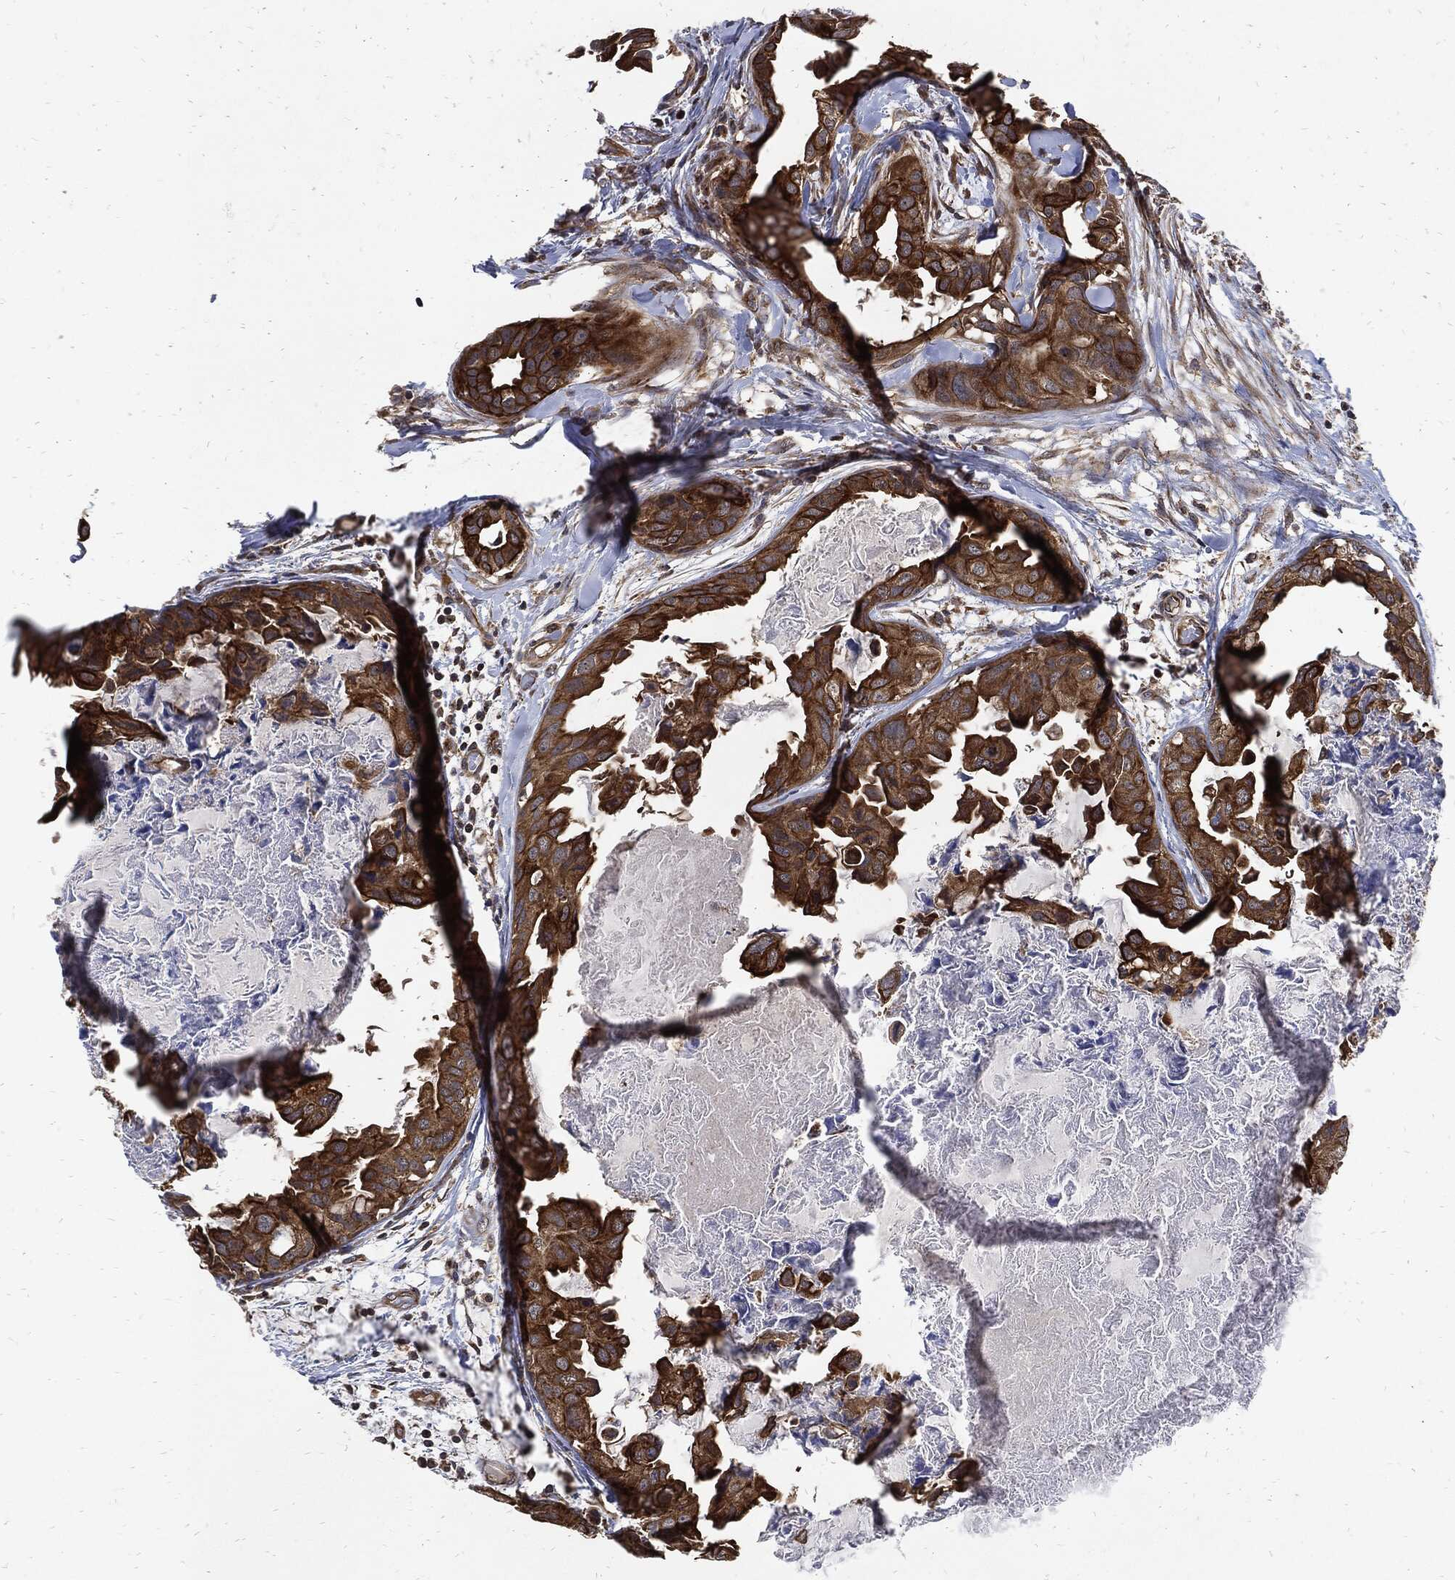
{"staining": {"intensity": "strong", "quantity": ">75%", "location": "cytoplasmic/membranous"}, "tissue": "breast cancer", "cell_type": "Tumor cells", "image_type": "cancer", "snomed": [{"axis": "morphology", "description": "Normal tissue, NOS"}, {"axis": "morphology", "description": "Duct carcinoma"}, {"axis": "topography", "description": "Breast"}], "caption": "Intraductal carcinoma (breast) was stained to show a protein in brown. There is high levels of strong cytoplasmic/membranous positivity in about >75% of tumor cells.", "gene": "DCTN1", "patient": {"sex": "female", "age": 40}}